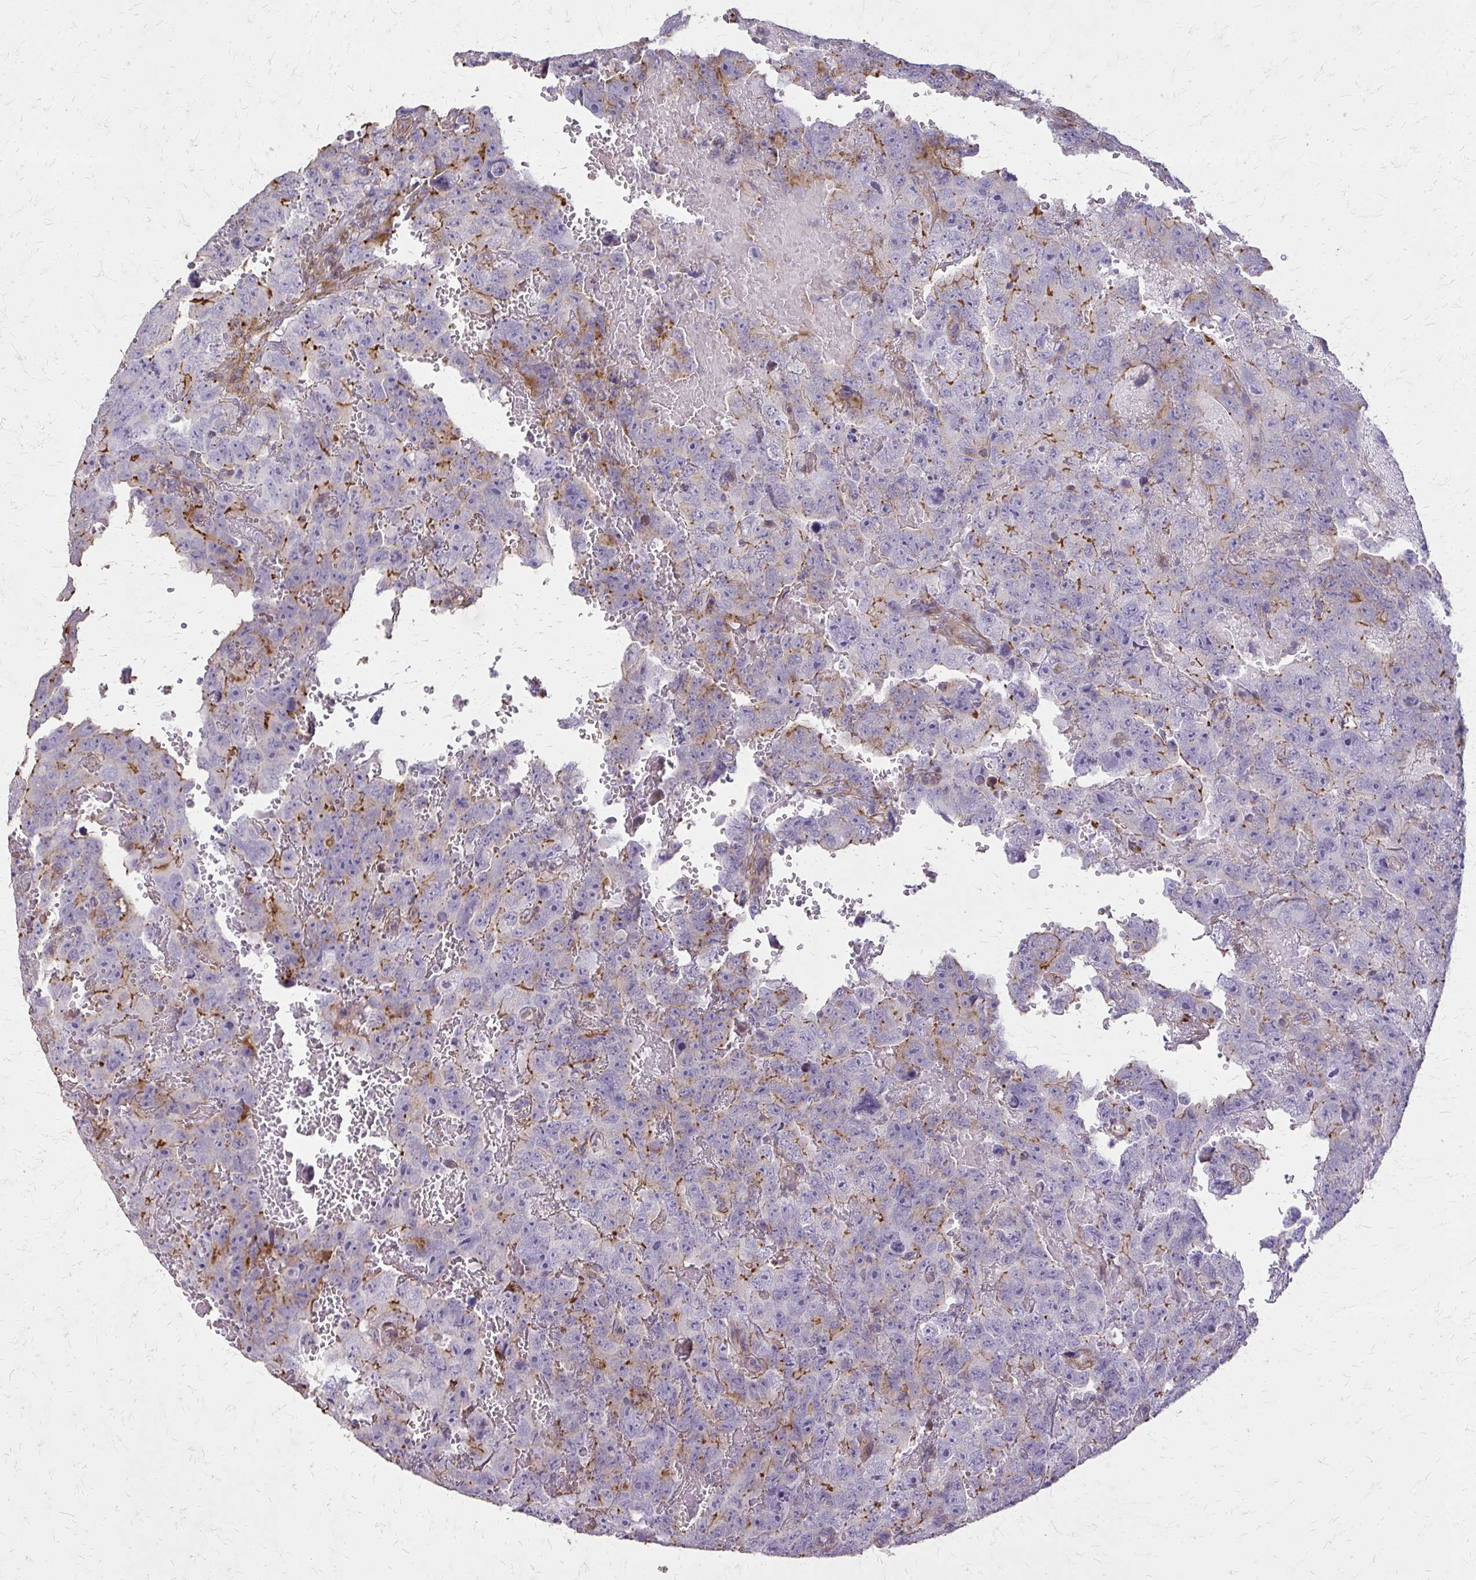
{"staining": {"intensity": "moderate", "quantity": "<25%", "location": "cytoplasmic/membranous"}, "tissue": "testis cancer", "cell_type": "Tumor cells", "image_type": "cancer", "snomed": [{"axis": "morphology", "description": "Carcinoma, Embryonal, NOS"}, {"axis": "topography", "description": "Testis"}], "caption": "This photomicrograph exhibits testis embryonal carcinoma stained with immunohistochemistry to label a protein in brown. The cytoplasmic/membranous of tumor cells show moderate positivity for the protein. Nuclei are counter-stained blue.", "gene": "TENM4", "patient": {"sex": "male", "age": 45}}